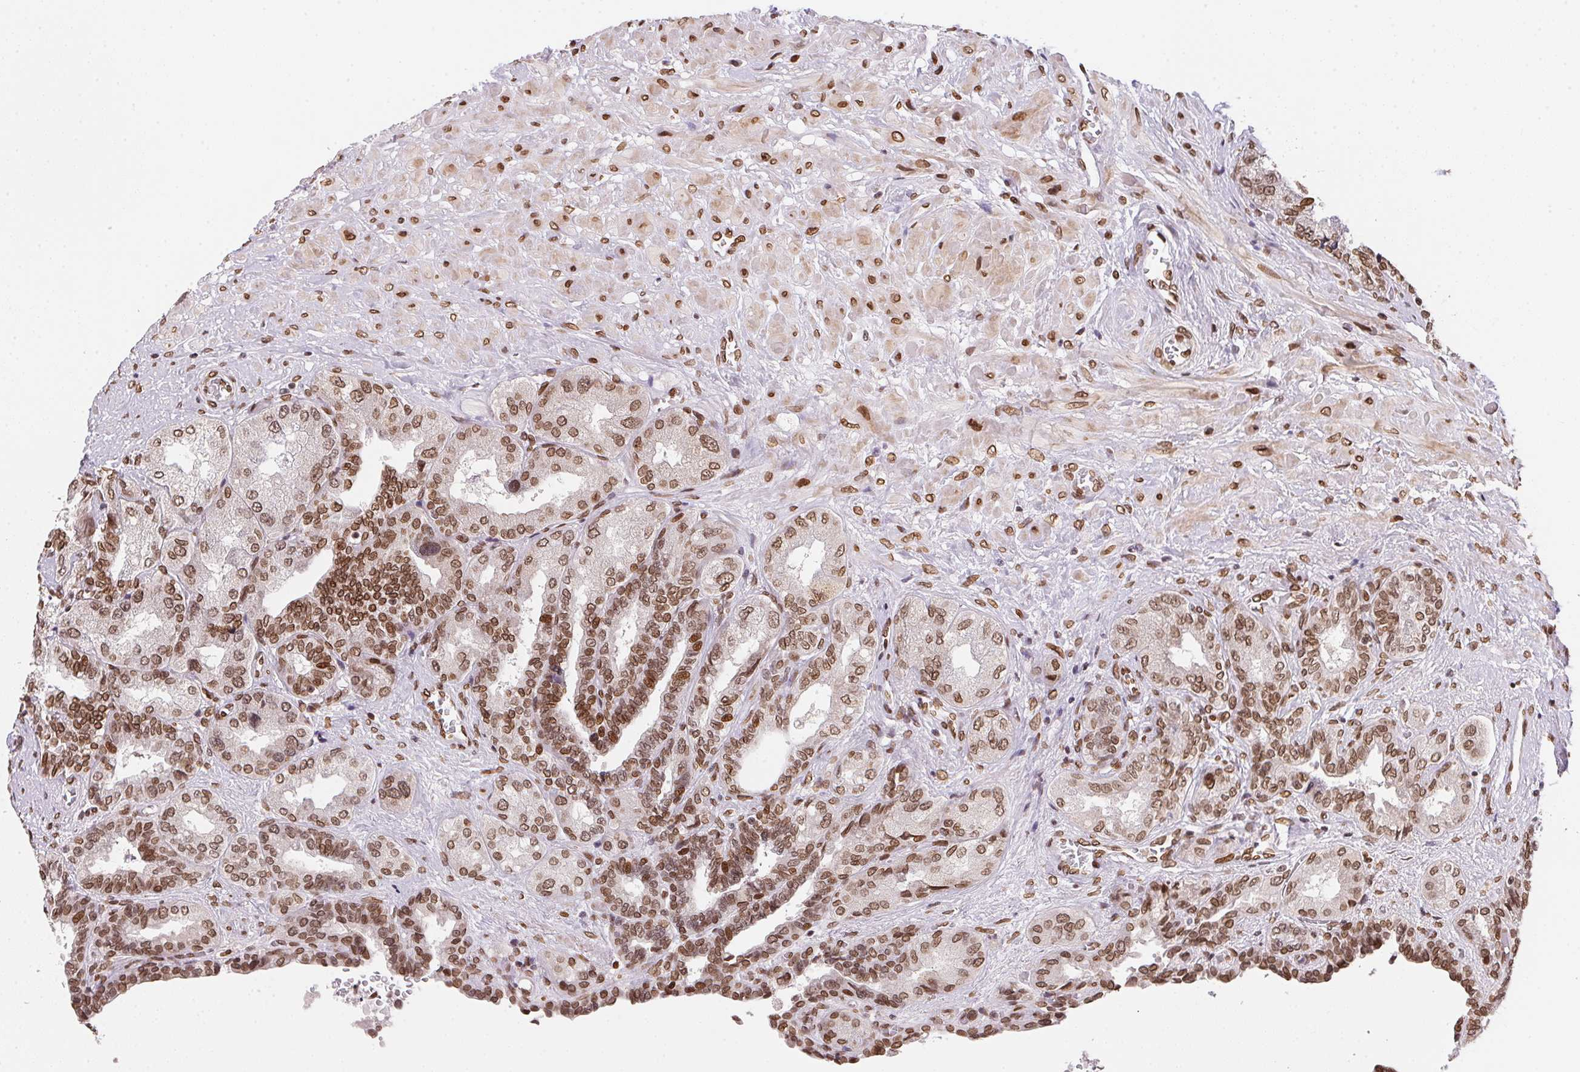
{"staining": {"intensity": "strong", "quantity": ">75%", "location": "cytoplasmic/membranous,nuclear"}, "tissue": "seminal vesicle", "cell_type": "Glandular cells", "image_type": "normal", "snomed": [{"axis": "morphology", "description": "Normal tissue, NOS"}, {"axis": "topography", "description": "Seminal veicle"}], "caption": "The immunohistochemical stain labels strong cytoplasmic/membranous,nuclear staining in glandular cells of normal seminal vesicle. (DAB (3,3'-diaminobenzidine) IHC, brown staining for protein, blue staining for nuclei).", "gene": "SAP30BP", "patient": {"sex": "male", "age": 68}}